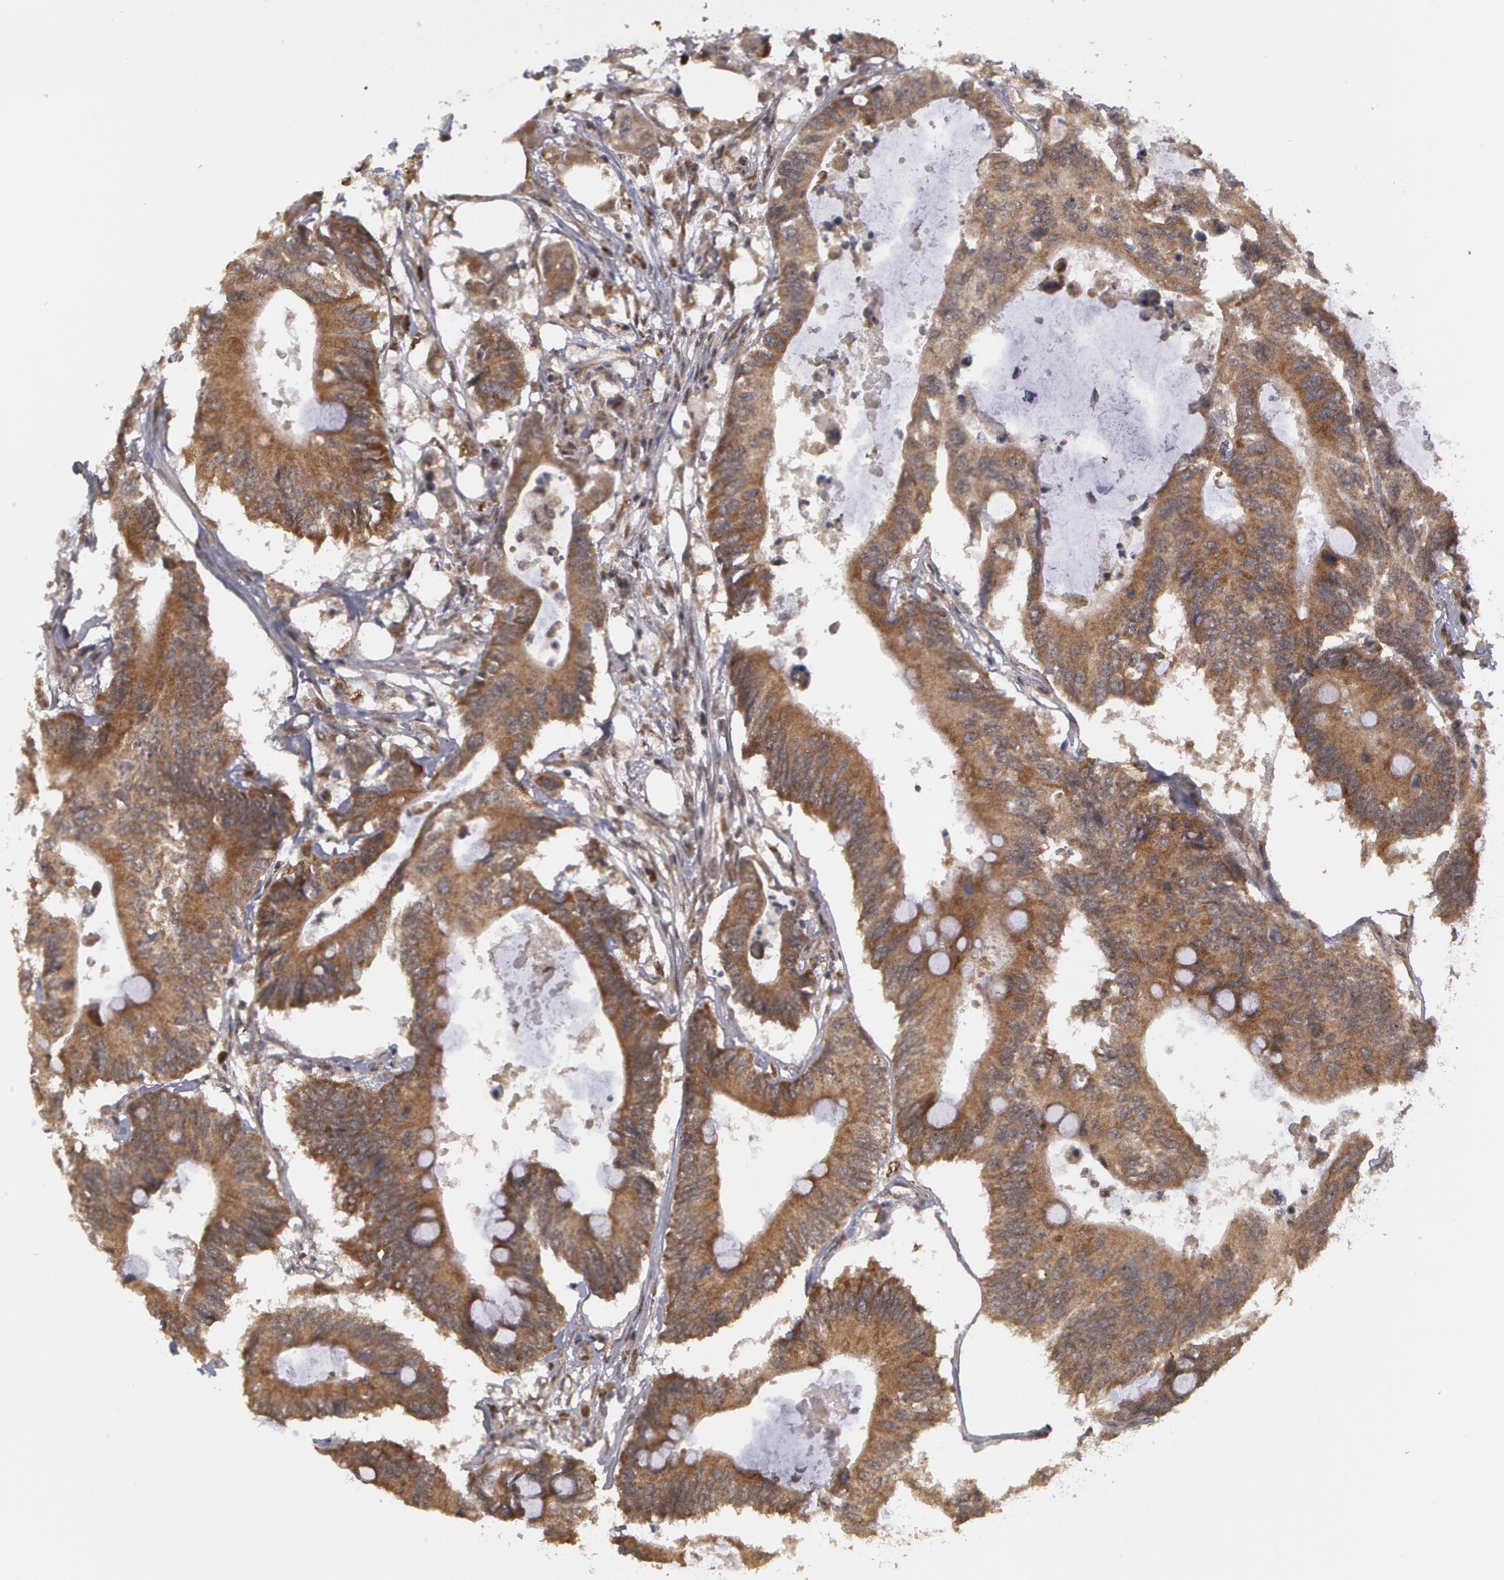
{"staining": {"intensity": "strong", "quantity": ">75%", "location": "cytoplasmic/membranous"}, "tissue": "colorectal cancer", "cell_type": "Tumor cells", "image_type": "cancer", "snomed": [{"axis": "morphology", "description": "Adenocarcinoma, NOS"}, {"axis": "topography", "description": "Colon"}], "caption": "Colorectal adenocarcinoma stained with a protein marker shows strong staining in tumor cells.", "gene": "GLIS1", "patient": {"sex": "male", "age": 71}}